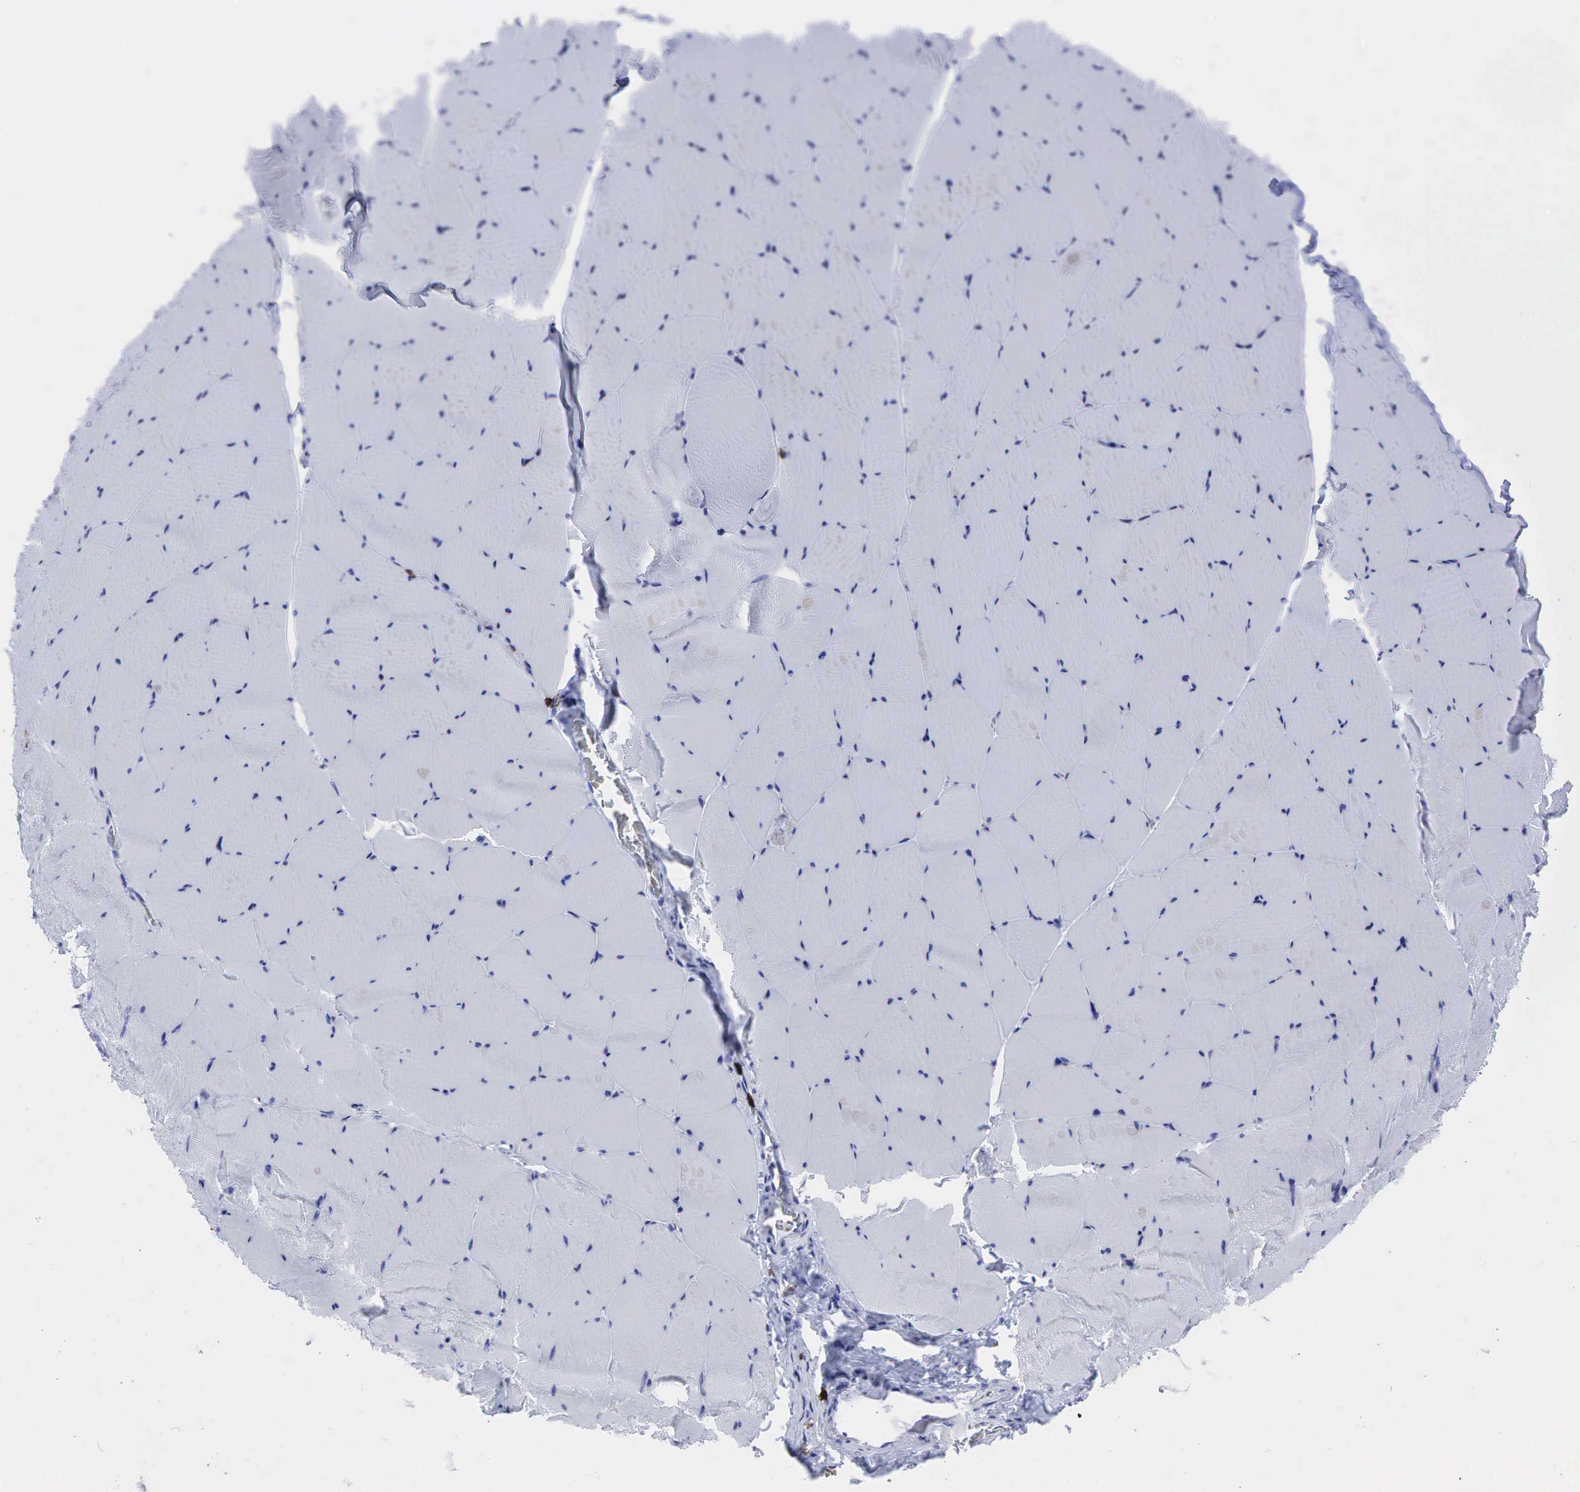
{"staining": {"intensity": "negative", "quantity": "none", "location": "none"}, "tissue": "skeletal muscle", "cell_type": "Myocytes", "image_type": "normal", "snomed": [{"axis": "morphology", "description": "Normal tissue, NOS"}, {"axis": "topography", "description": "Skeletal muscle"}, {"axis": "topography", "description": "Salivary gland"}], "caption": "The photomicrograph exhibits no significant expression in myocytes of skeletal muscle. (DAB immunohistochemistry (IHC) with hematoxylin counter stain).", "gene": "PTPRC", "patient": {"sex": "male", "age": 62}}